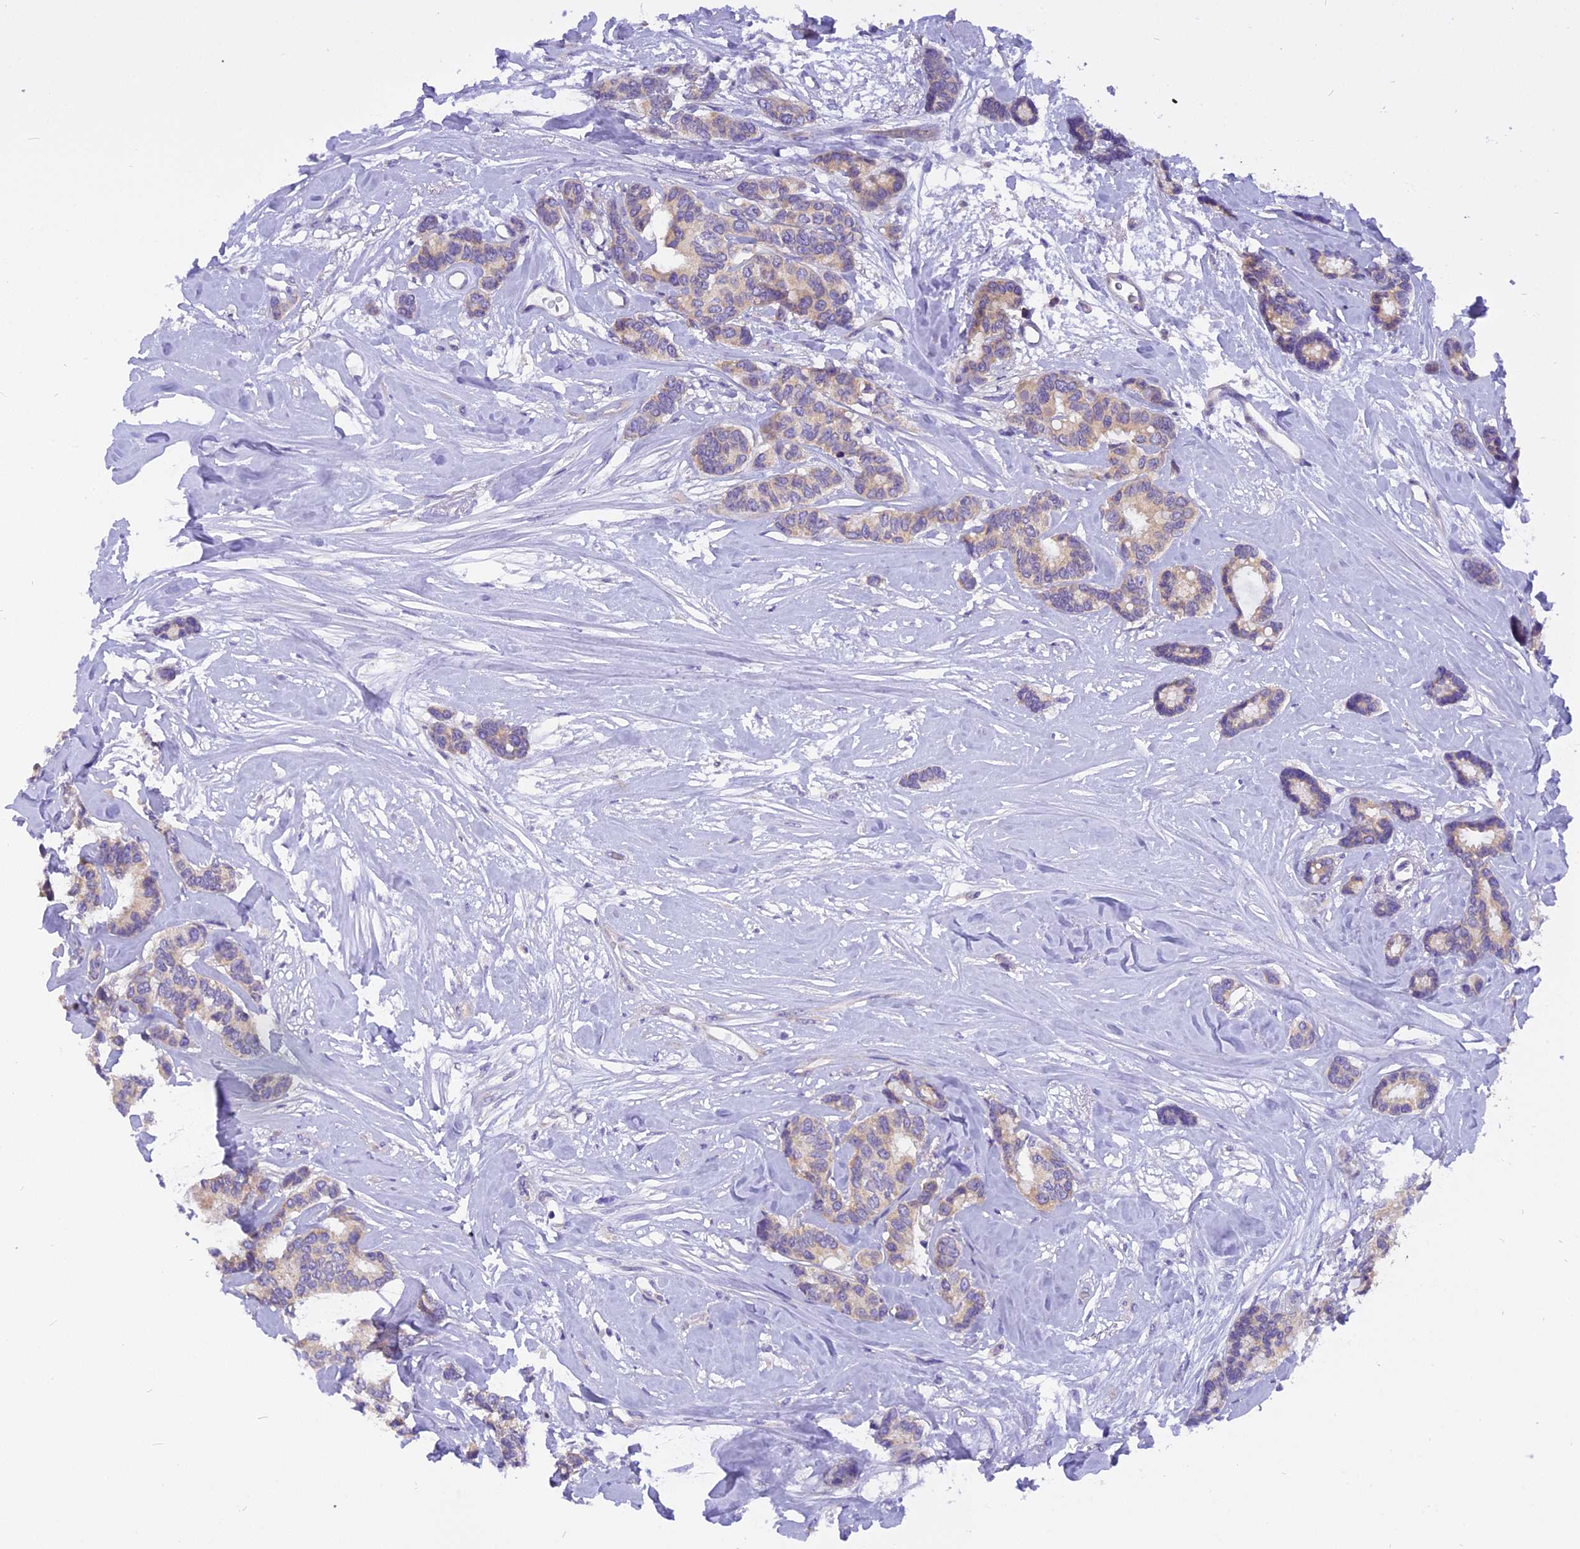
{"staining": {"intensity": "weak", "quantity": "<25%", "location": "cytoplasmic/membranous"}, "tissue": "breast cancer", "cell_type": "Tumor cells", "image_type": "cancer", "snomed": [{"axis": "morphology", "description": "Duct carcinoma"}, {"axis": "topography", "description": "Breast"}], "caption": "This is a histopathology image of IHC staining of breast cancer (invasive ductal carcinoma), which shows no staining in tumor cells.", "gene": "TRIM3", "patient": {"sex": "female", "age": 87}}